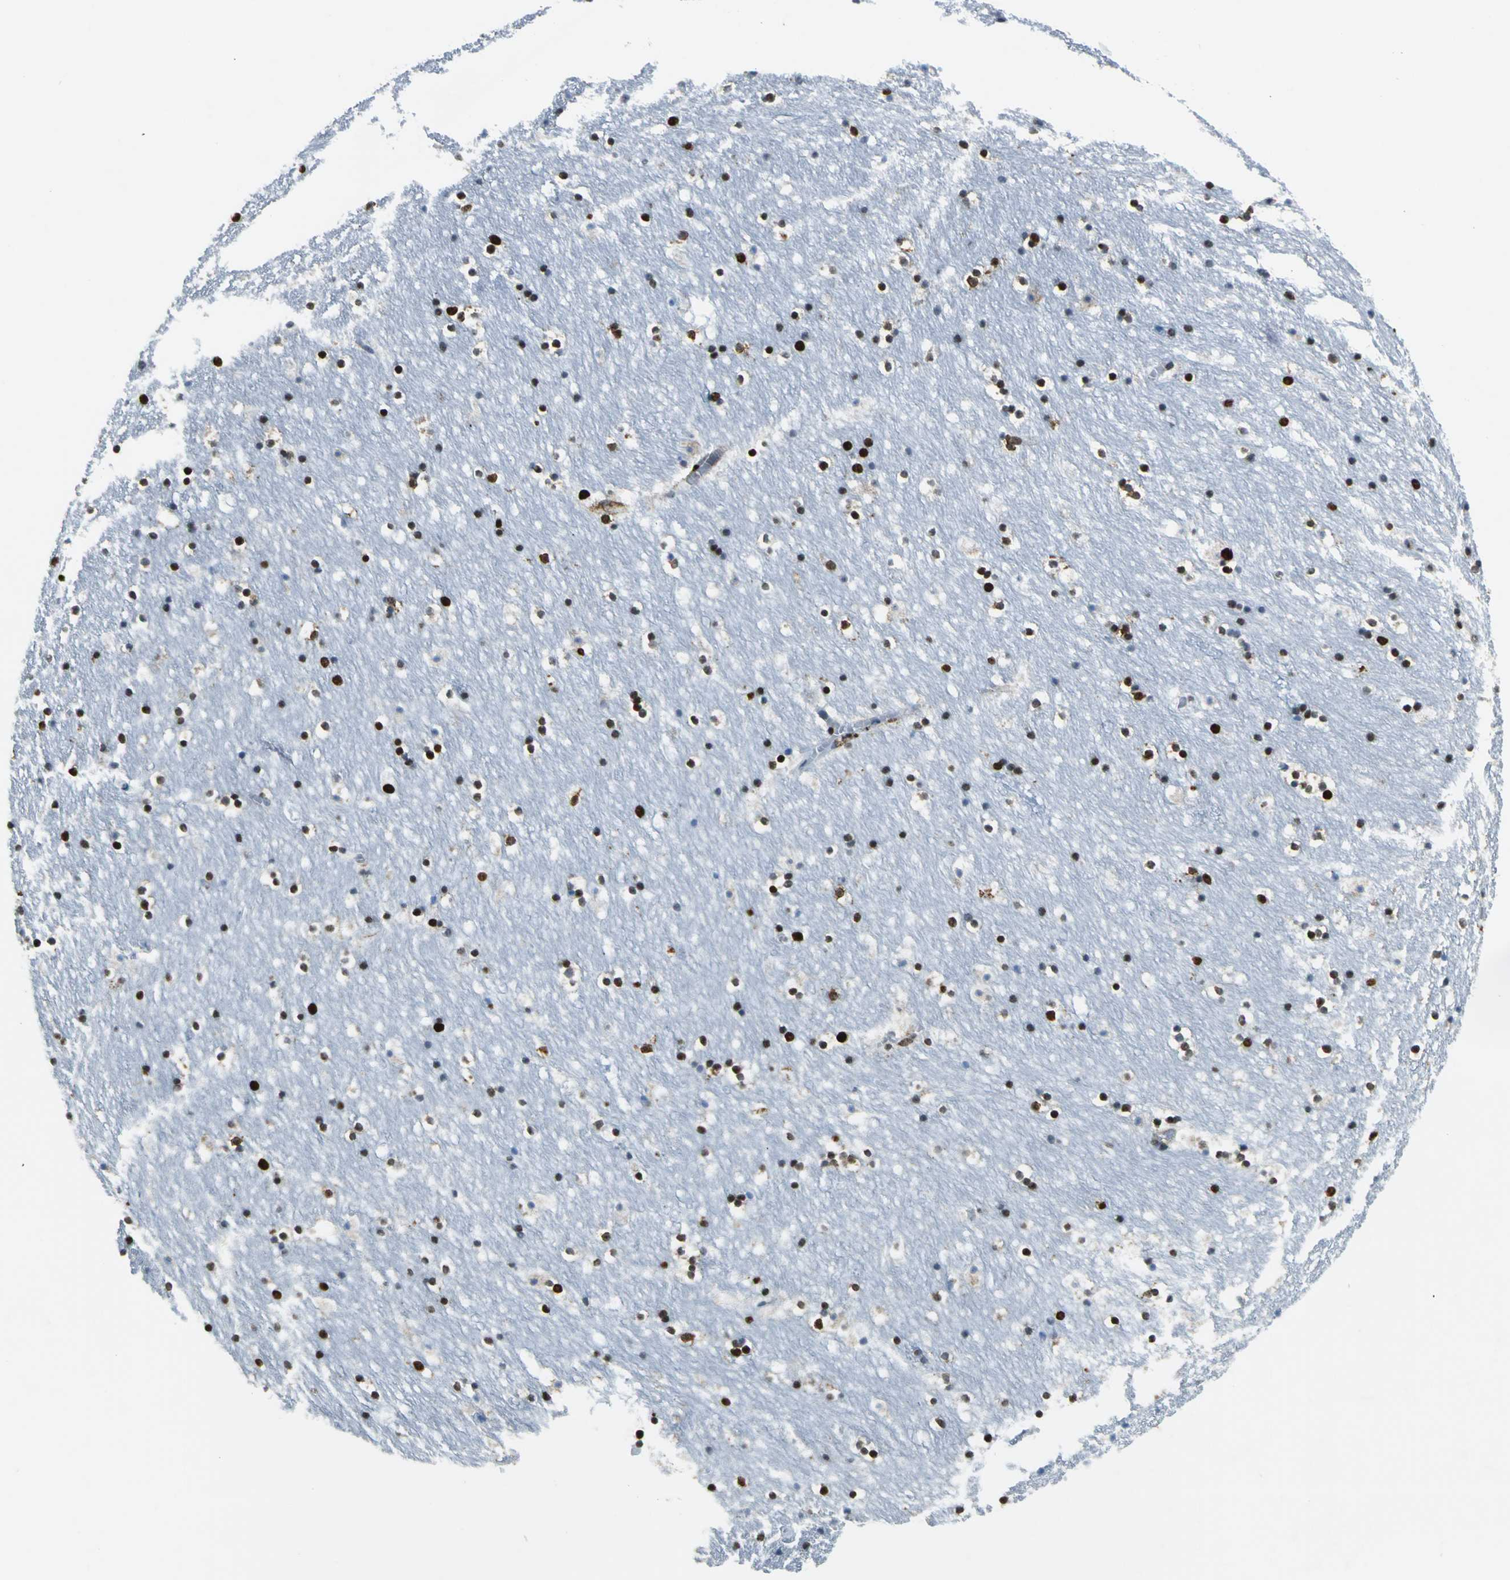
{"staining": {"intensity": "strong", "quantity": ">75%", "location": "nuclear"}, "tissue": "caudate", "cell_type": "Glial cells", "image_type": "normal", "snomed": [{"axis": "morphology", "description": "Normal tissue, NOS"}, {"axis": "topography", "description": "Lateral ventricle wall"}], "caption": "Protein staining of benign caudate reveals strong nuclear expression in approximately >75% of glial cells. (Stains: DAB in brown, nuclei in blue, Microscopy: brightfield microscopy at high magnification).", "gene": "APEX1", "patient": {"sex": "male", "age": 45}}